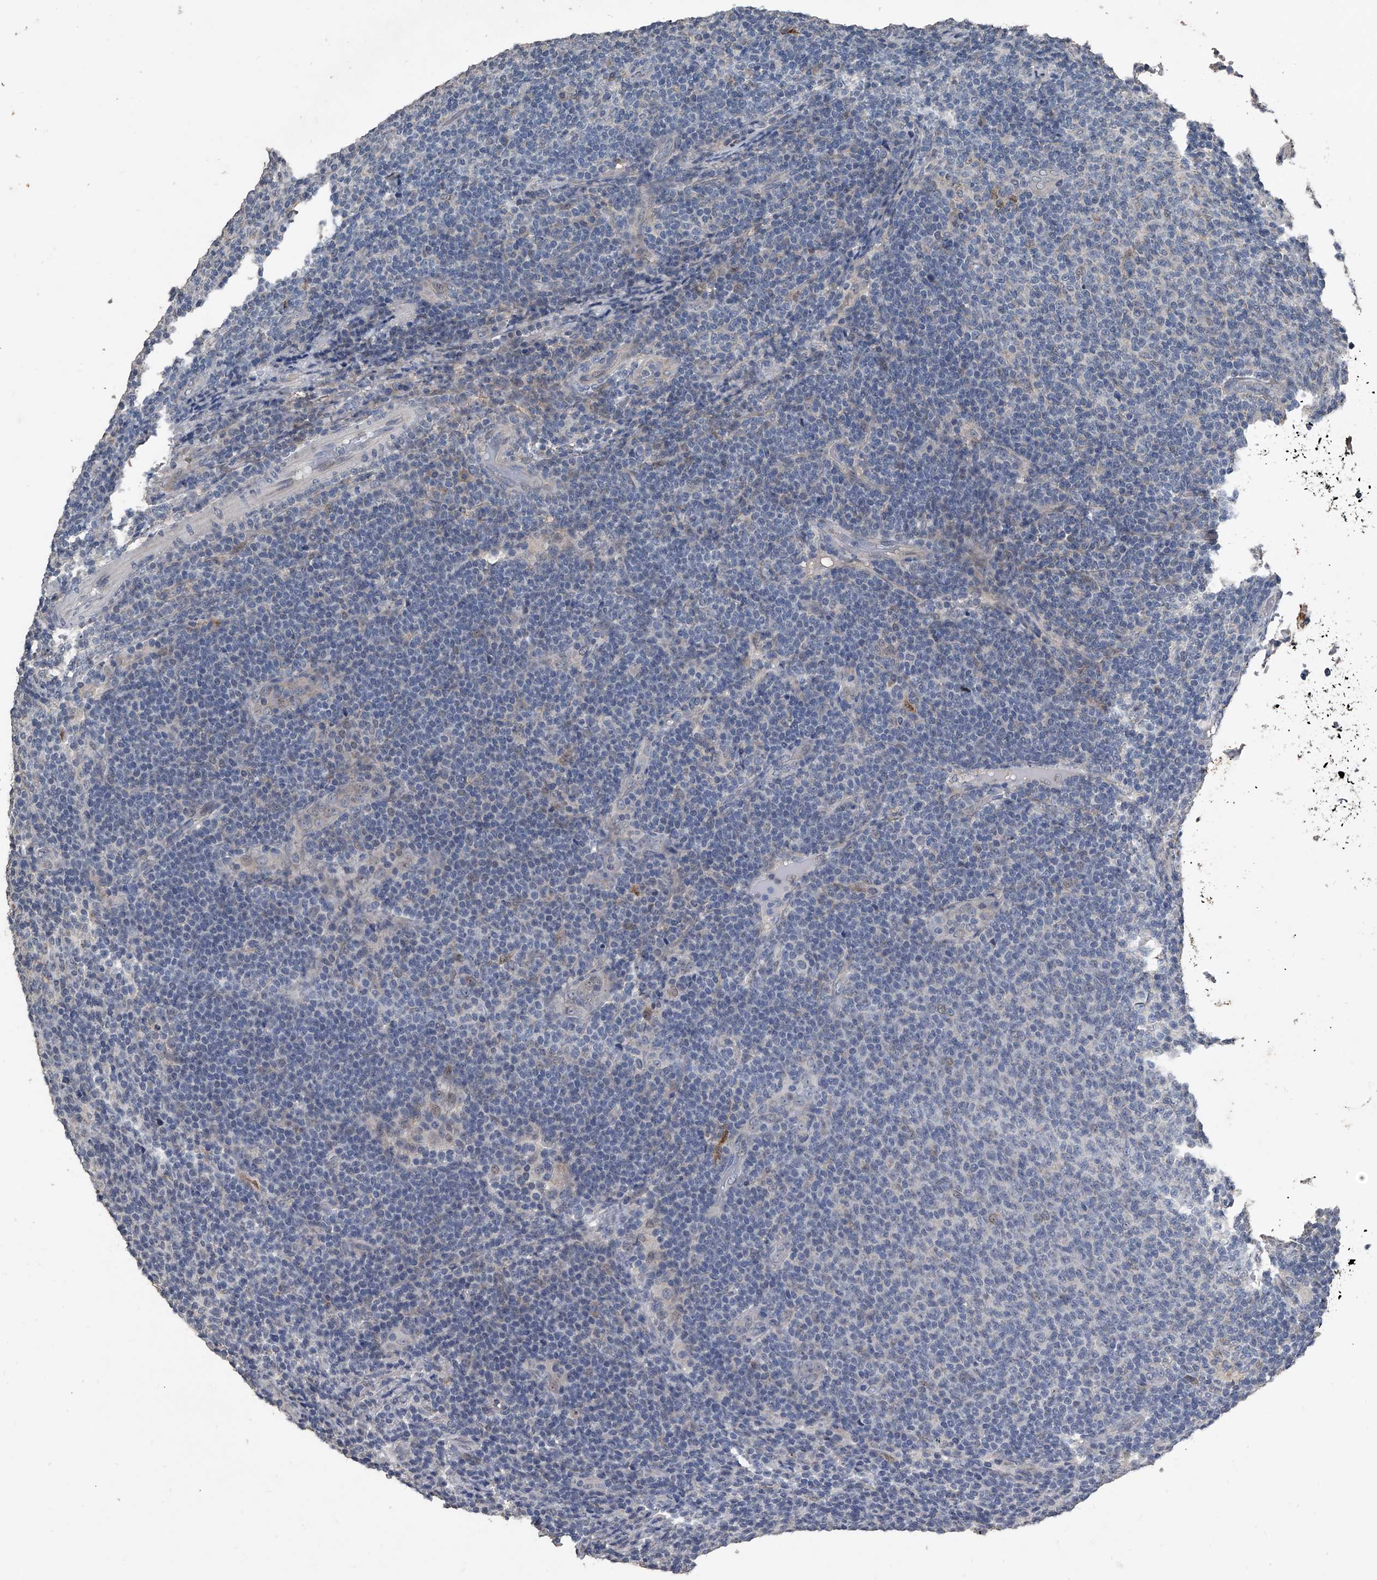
{"staining": {"intensity": "negative", "quantity": "none", "location": "none"}, "tissue": "lymphoma", "cell_type": "Tumor cells", "image_type": "cancer", "snomed": [{"axis": "morphology", "description": "Malignant lymphoma, non-Hodgkin's type, Low grade"}, {"axis": "topography", "description": "Lymph node"}], "caption": "High magnification brightfield microscopy of malignant lymphoma, non-Hodgkin's type (low-grade) stained with DAB (brown) and counterstained with hematoxylin (blue): tumor cells show no significant positivity.", "gene": "PHACTR1", "patient": {"sex": "male", "age": 66}}